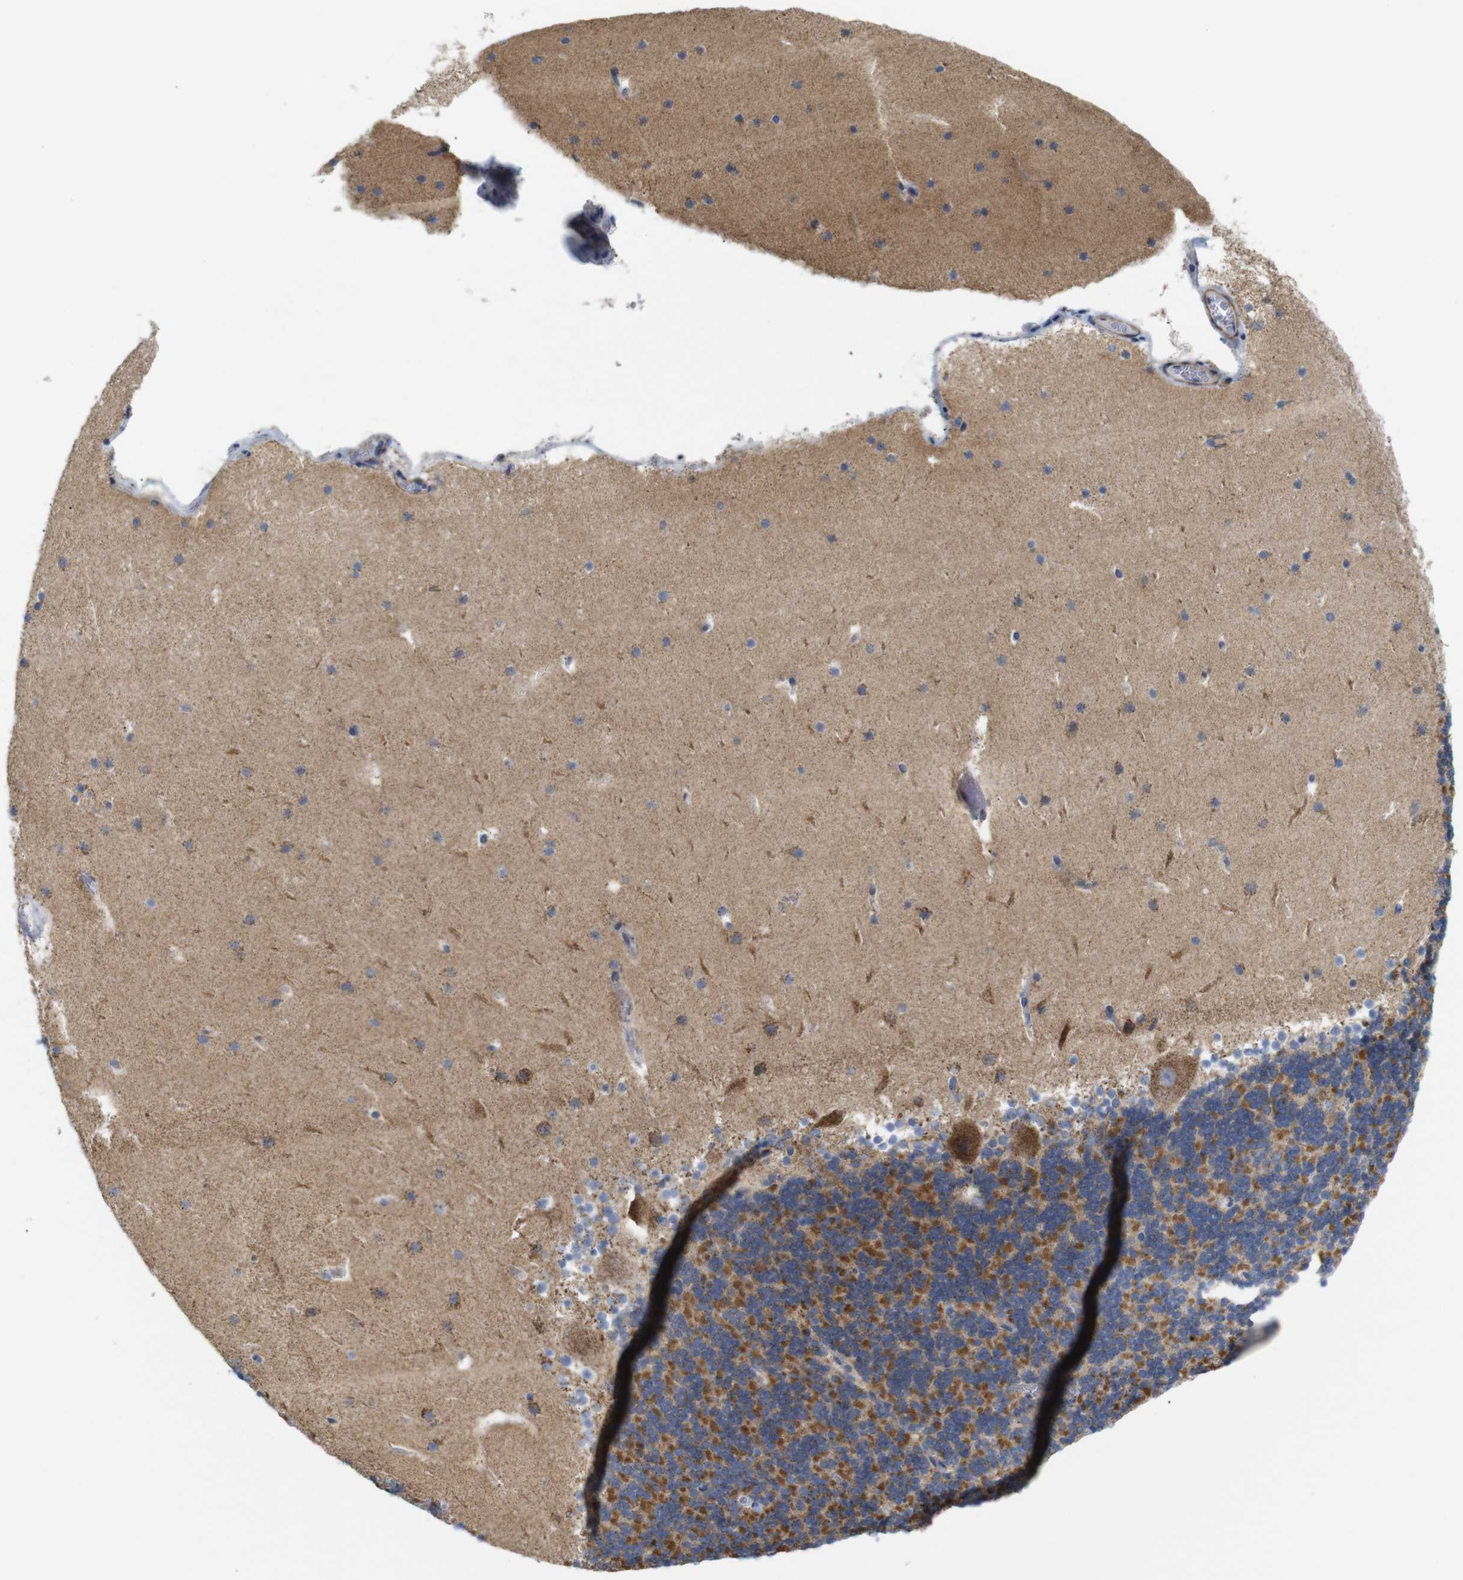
{"staining": {"intensity": "moderate", "quantity": "25%-75%", "location": "cytoplasmic/membranous"}, "tissue": "cerebellum", "cell_type": "Cells in granular layer", "image_type": "normal", "snomed": [{"axis": "morphology", "description": "Normal tissue, NOS"}, {"axis": "topography", "description": "Cerebellum"}], "caption": "Benign cerebellum shows moderate cytoplasmic/membranous expression in about 25%-75% of cells in granular layer, visualized by immunohistochemistry. (Brightfield microscopy of DAB IHC at high magnification).", "gene": "FAM171B", "patient": {"sex": "male", "age": 45}}